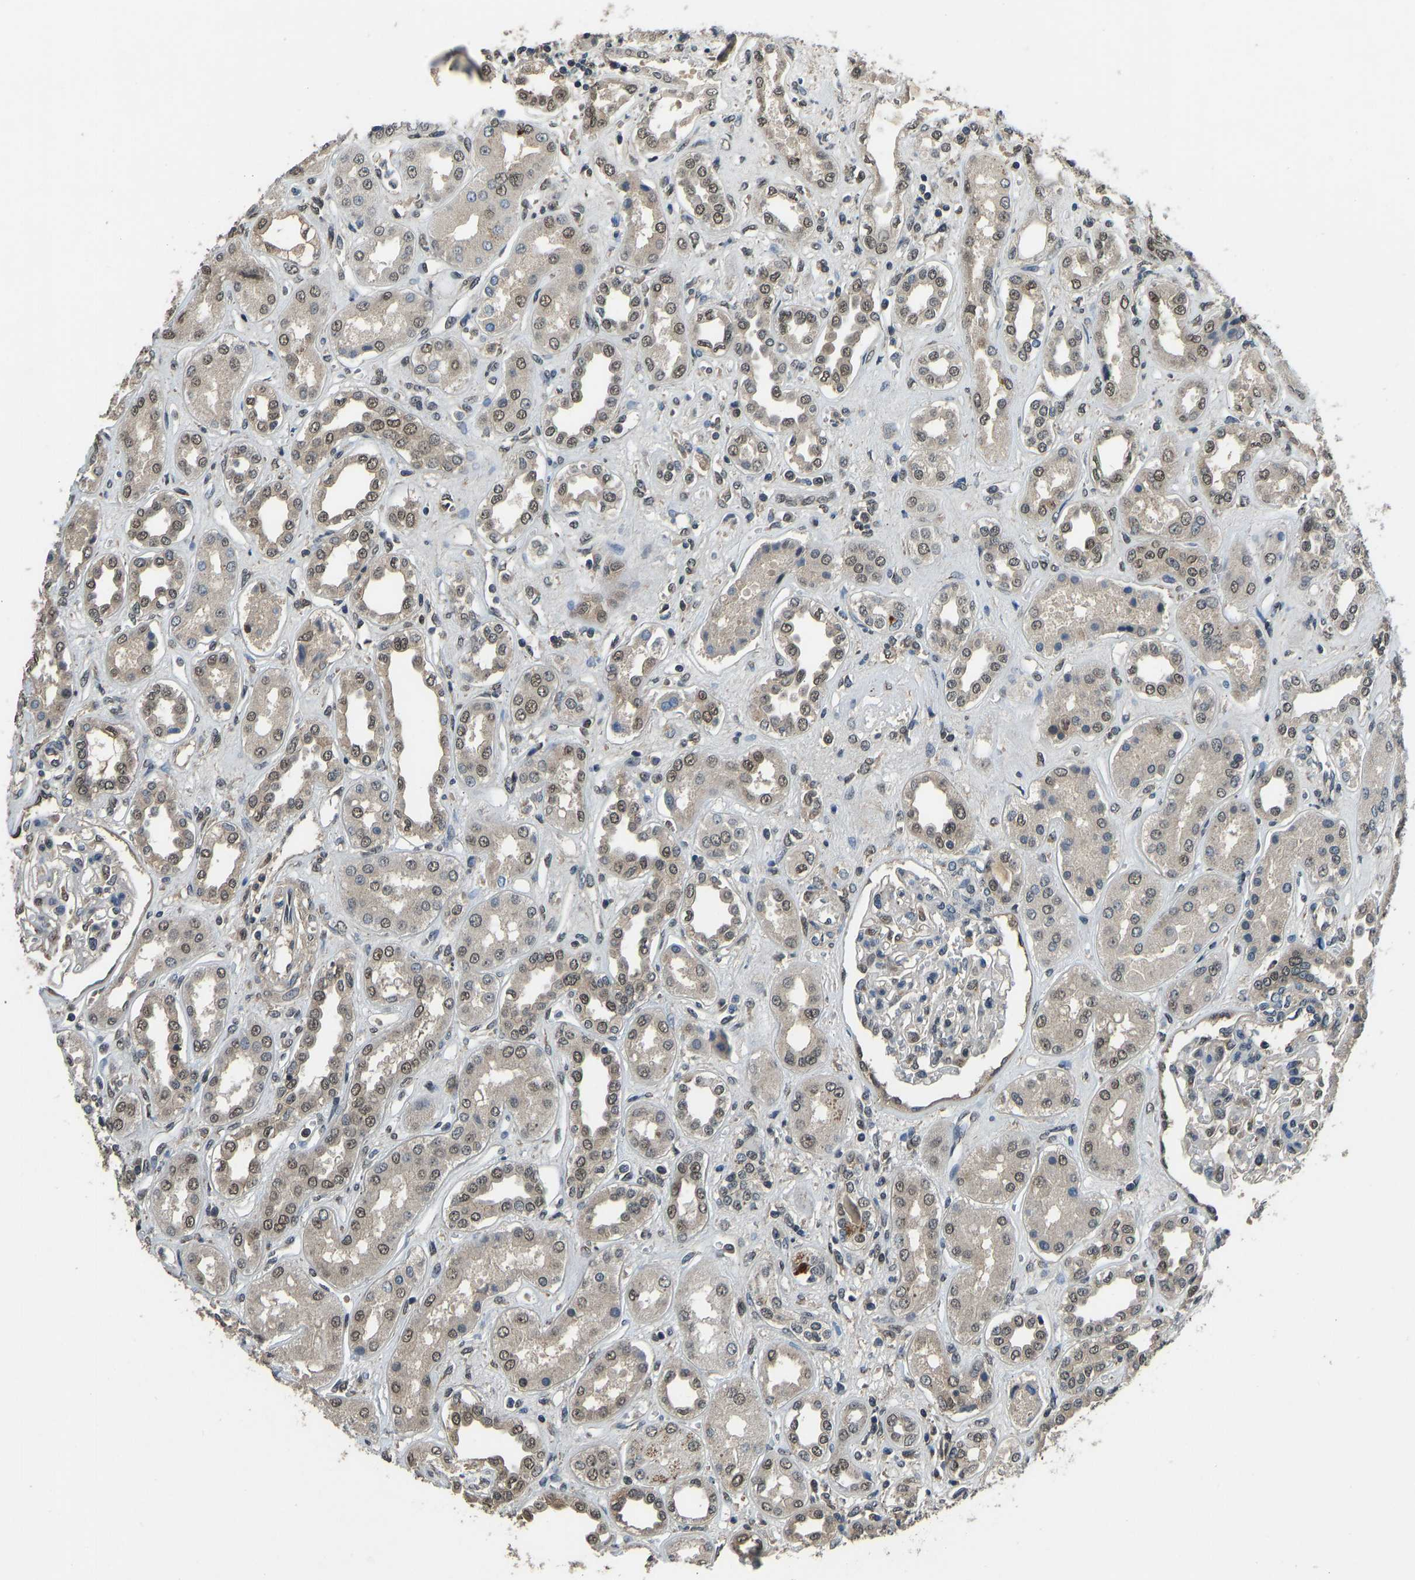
{"staining": {"intensity": "negative", "quantity": "none", "location": "none"}, "tissue": "kidney", "cell_type": "Cells in glomeruli", "image_type": "normal", "snomed": [{"axis": "morphology", "description": "Normal tissue, NOS"}, {"axis": "topography", "description": "Kidney"}], "caption": "A high-resolution micrograph shows immunohistochemistry (IHC) staining of benign kidney, which demonstrates no significant expression in cells in glomeruli.", "gene": "TOX4", "patient": {"sex": "male", "age": 59}}